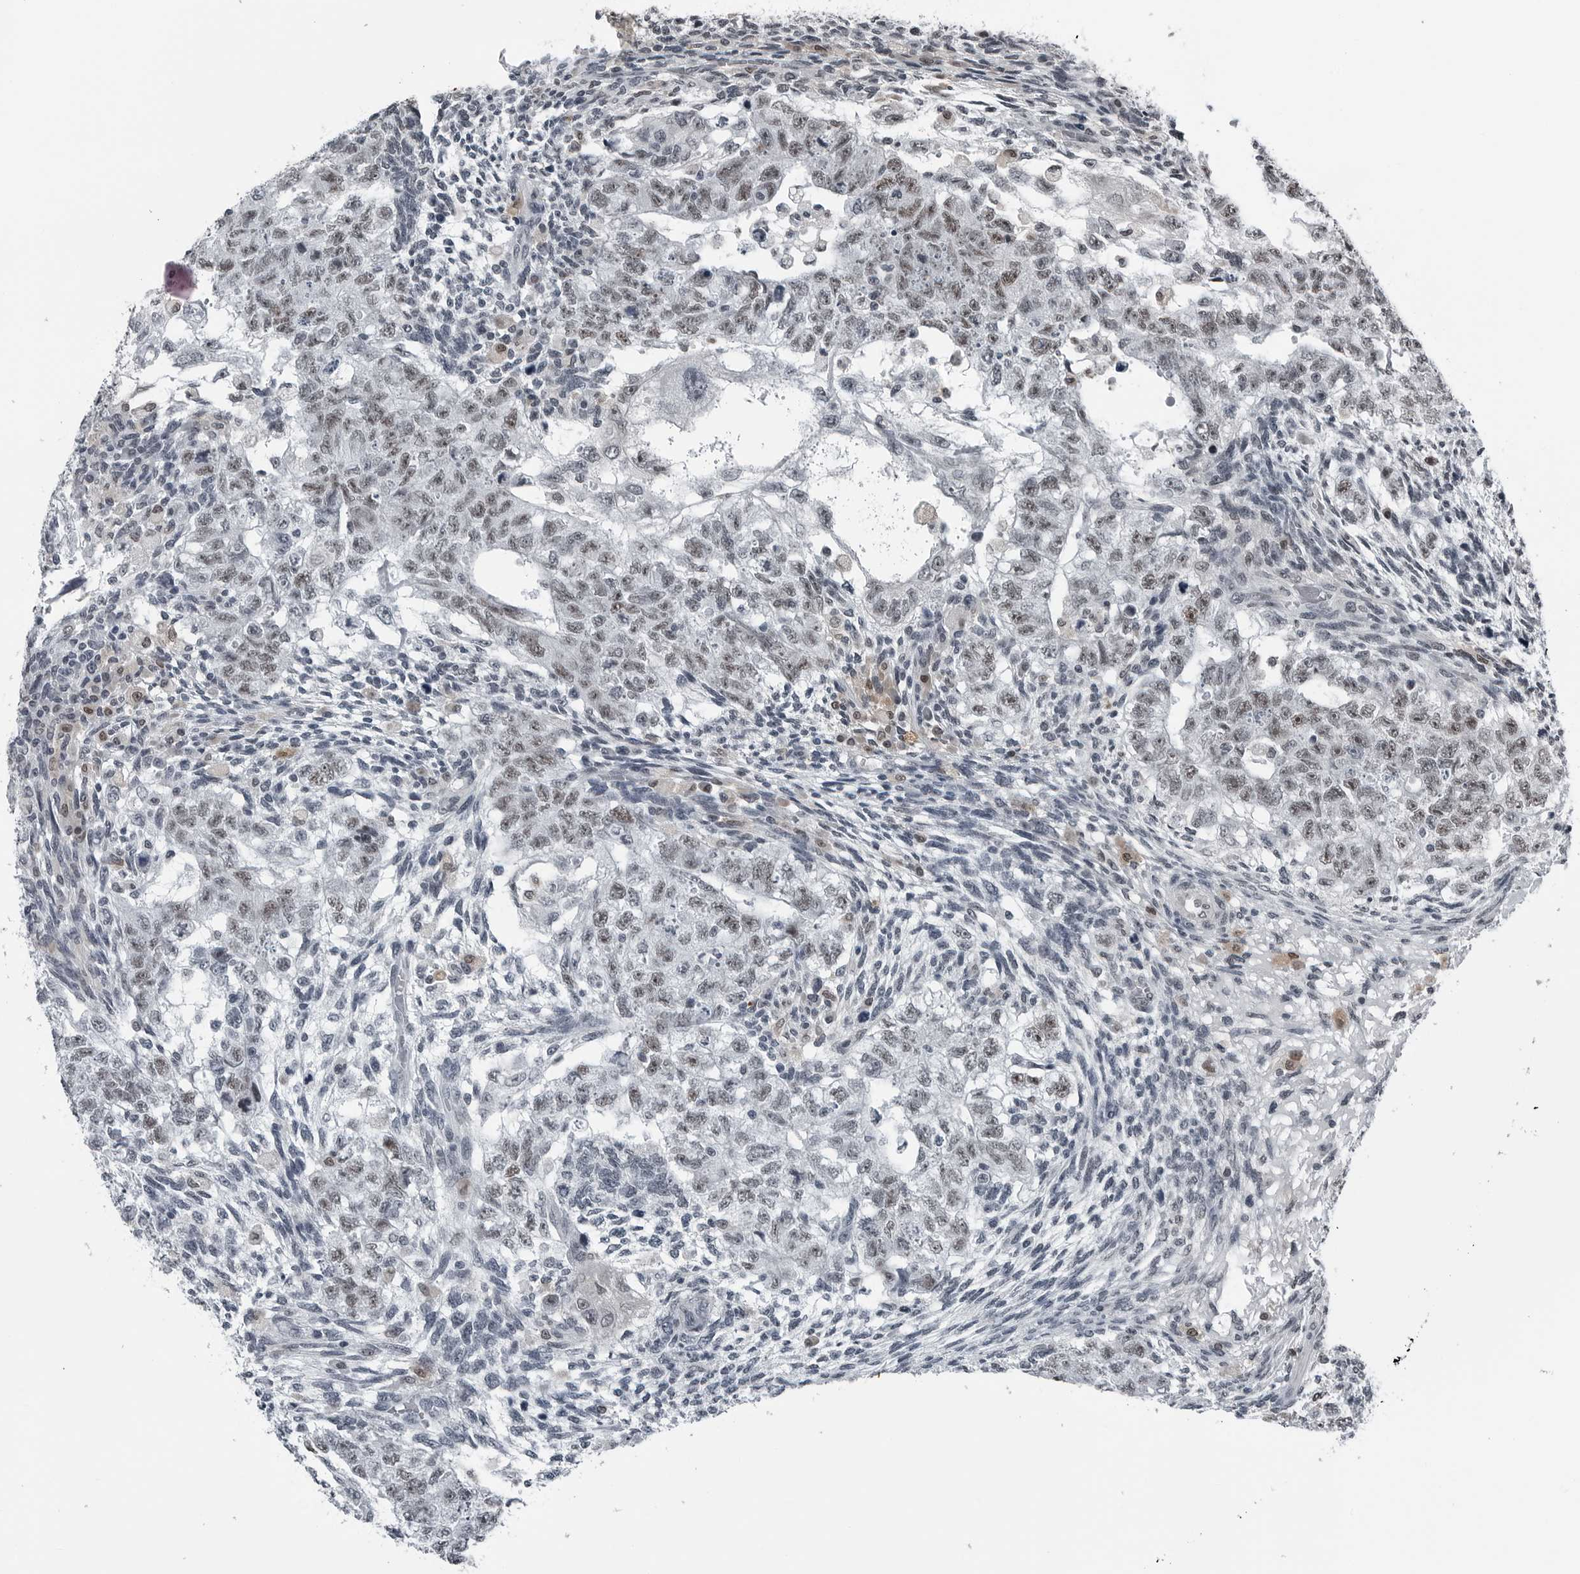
{"staining": {"intensity": "moderate", "quantity": "25%-75%", "location": "nuclear"}, "tissue": "testis cancer", "cell_type": "Tumor cells", "image_type": "cancer", "snomed": [{"axis": "morphology", "description": "Normal tissue, NOS"}, {"axis": "morphology", "description": "Carcinoma, Embryonal, NOS"}, {"axis": "topography", "description": "Testis"}], "caption": "Brown immunohistochemical staining in testis cancer (embryonal carcinoma) exhibits moderate nuclear staining in about 25%-75% of tumor cells.", "gene": "AKR1A1", "patient": {"sex": "male", "age": 36}}